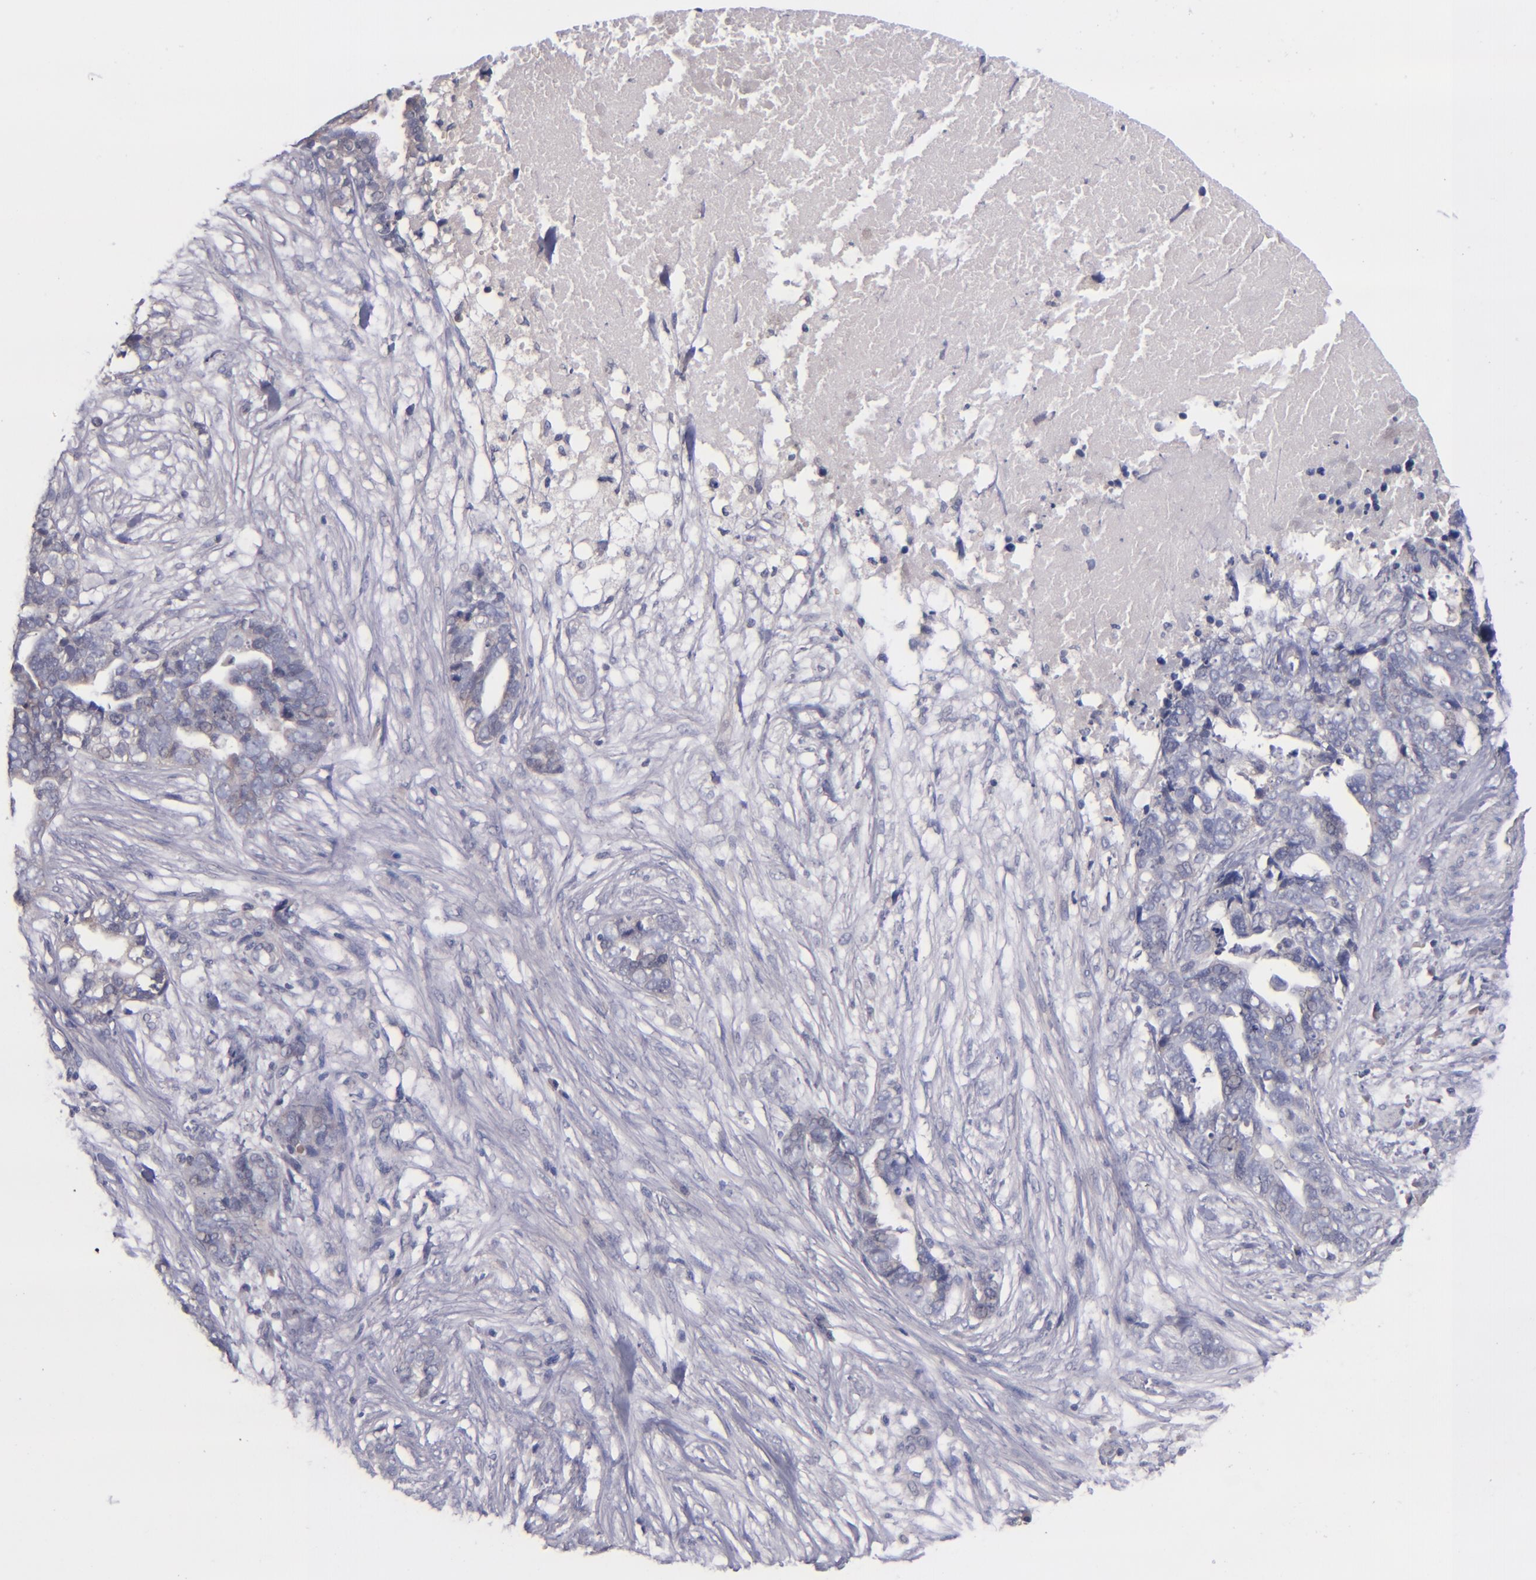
{"staining": {"intensity": "negative", "quantity": "none", "location": "none"}, "tissue": "ovarian cancer", "cell_type": "Tumor cells", "image_type": "cancer", "snomed": [{"axis": "morphology", "description": "Normal tissue, NOS"}, {"axis": "morphology", "description": "Cystadenocarcinoma, serous, NOS"}, {"axis": "topography", "description": "Fallopian tube"}, {"axis": "topography", "description": "Ovary"}], "caption": "Ovarian cancer (serous cystadenocarcinoma) was stained to show a protein in brown. There is no significant staining in tumor cells.", "gene": "TSC2", "patient": {"sex": "female", "age": 56}}